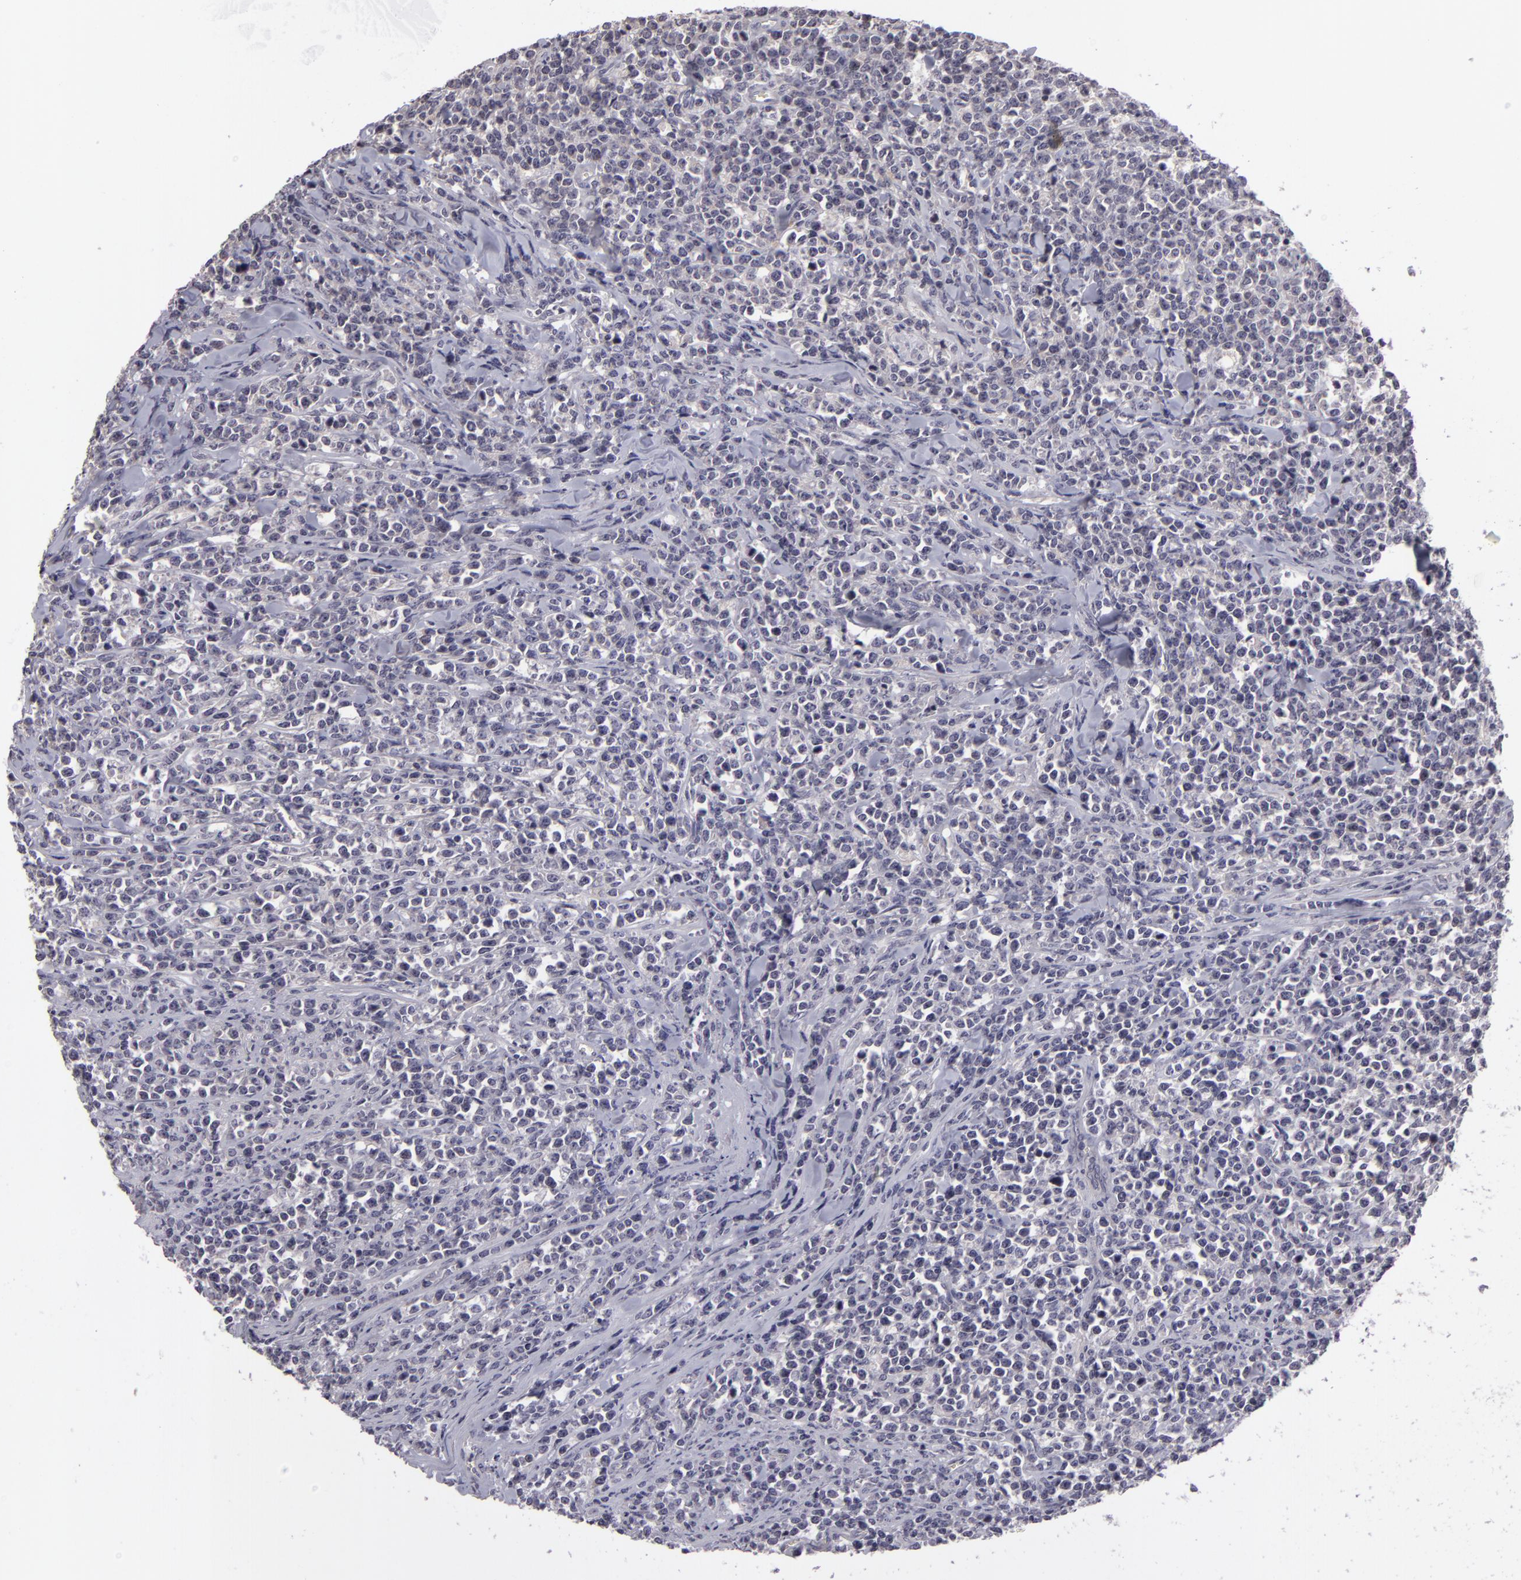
{"staining": {"intensity": "negative", "quantity": "none", "location": "none"}, "tissue": "lymphoma", "cell_type": "Tumor cells", "image_type": "cancer", "snomed": [{"axis": "morphology", "description": "Malignant lymphoma, non-Hodgkin's type, High grade"}, {"axis": "topography", "description": "Small intestine"}, {"axis": "topography", "description": "Colon"}], "caption": "This is an IHC photomicrograph of malignant lymphoma, non-Hodgkin's type (high-grade). There is no positivity in tumor cells.", "gene": "AKAP6", "patient": {"sex": "male", "age": 8}}